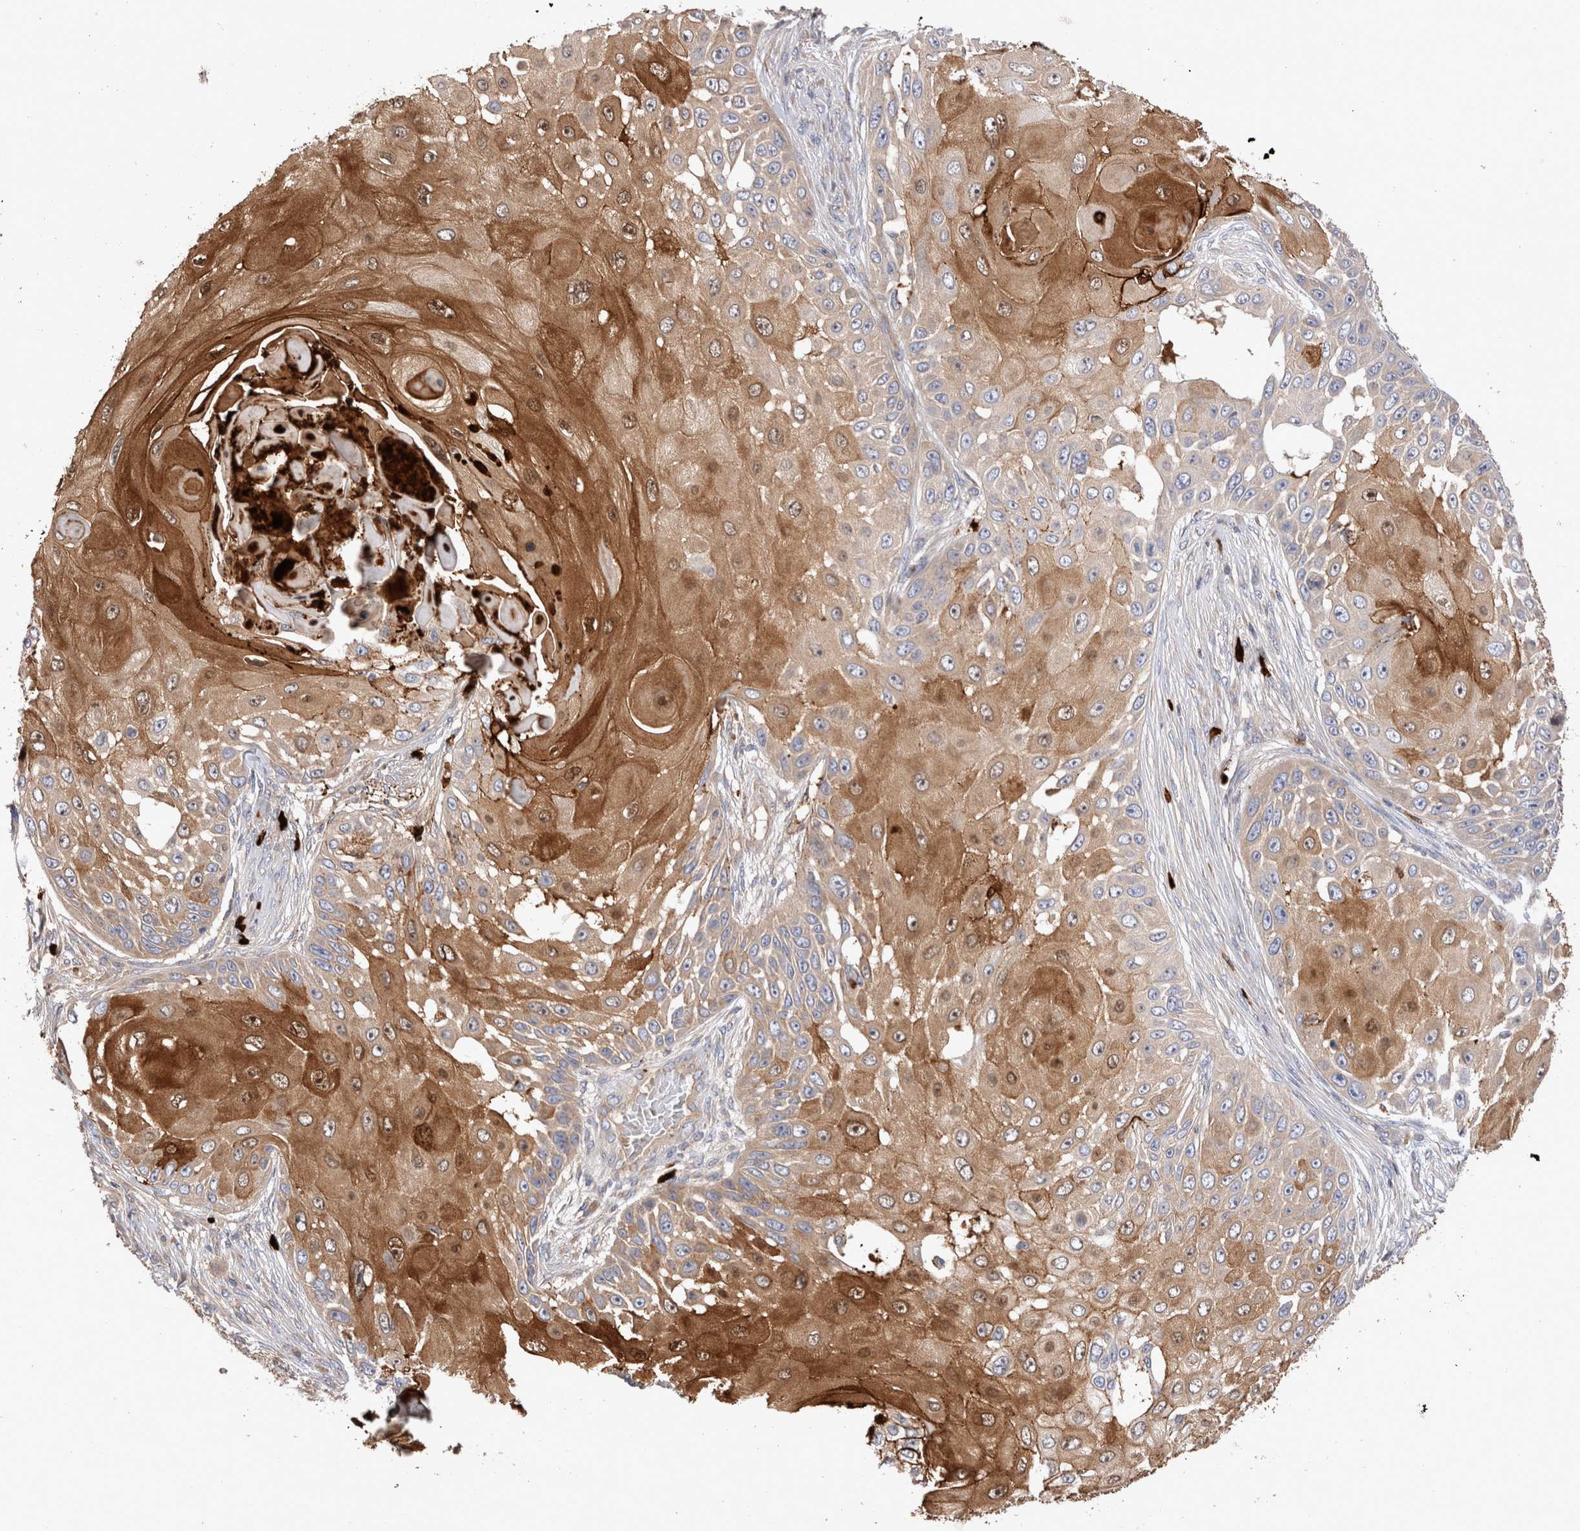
{"staining": {"intensity": "moderate", "quantity": "25%-75%", "location": "cytoplasmic/membranous"}, "tissue": "skin cancer", "cell_type": "Tumor cells", "image_type": "cancer", "snomed": [{"axis": "morphology", "description": "Squamous cell carcinoma, NOS"}, {"axis": "topography", "description": "Skin"}], "caption": "Protein expression analysis of human skin cancer reveals moderate cytoplasmic/membranous expression in about 25%-75% of tumor cells.", "gene": "NXT2", "patient": {"sex": "female", "age": 44}}